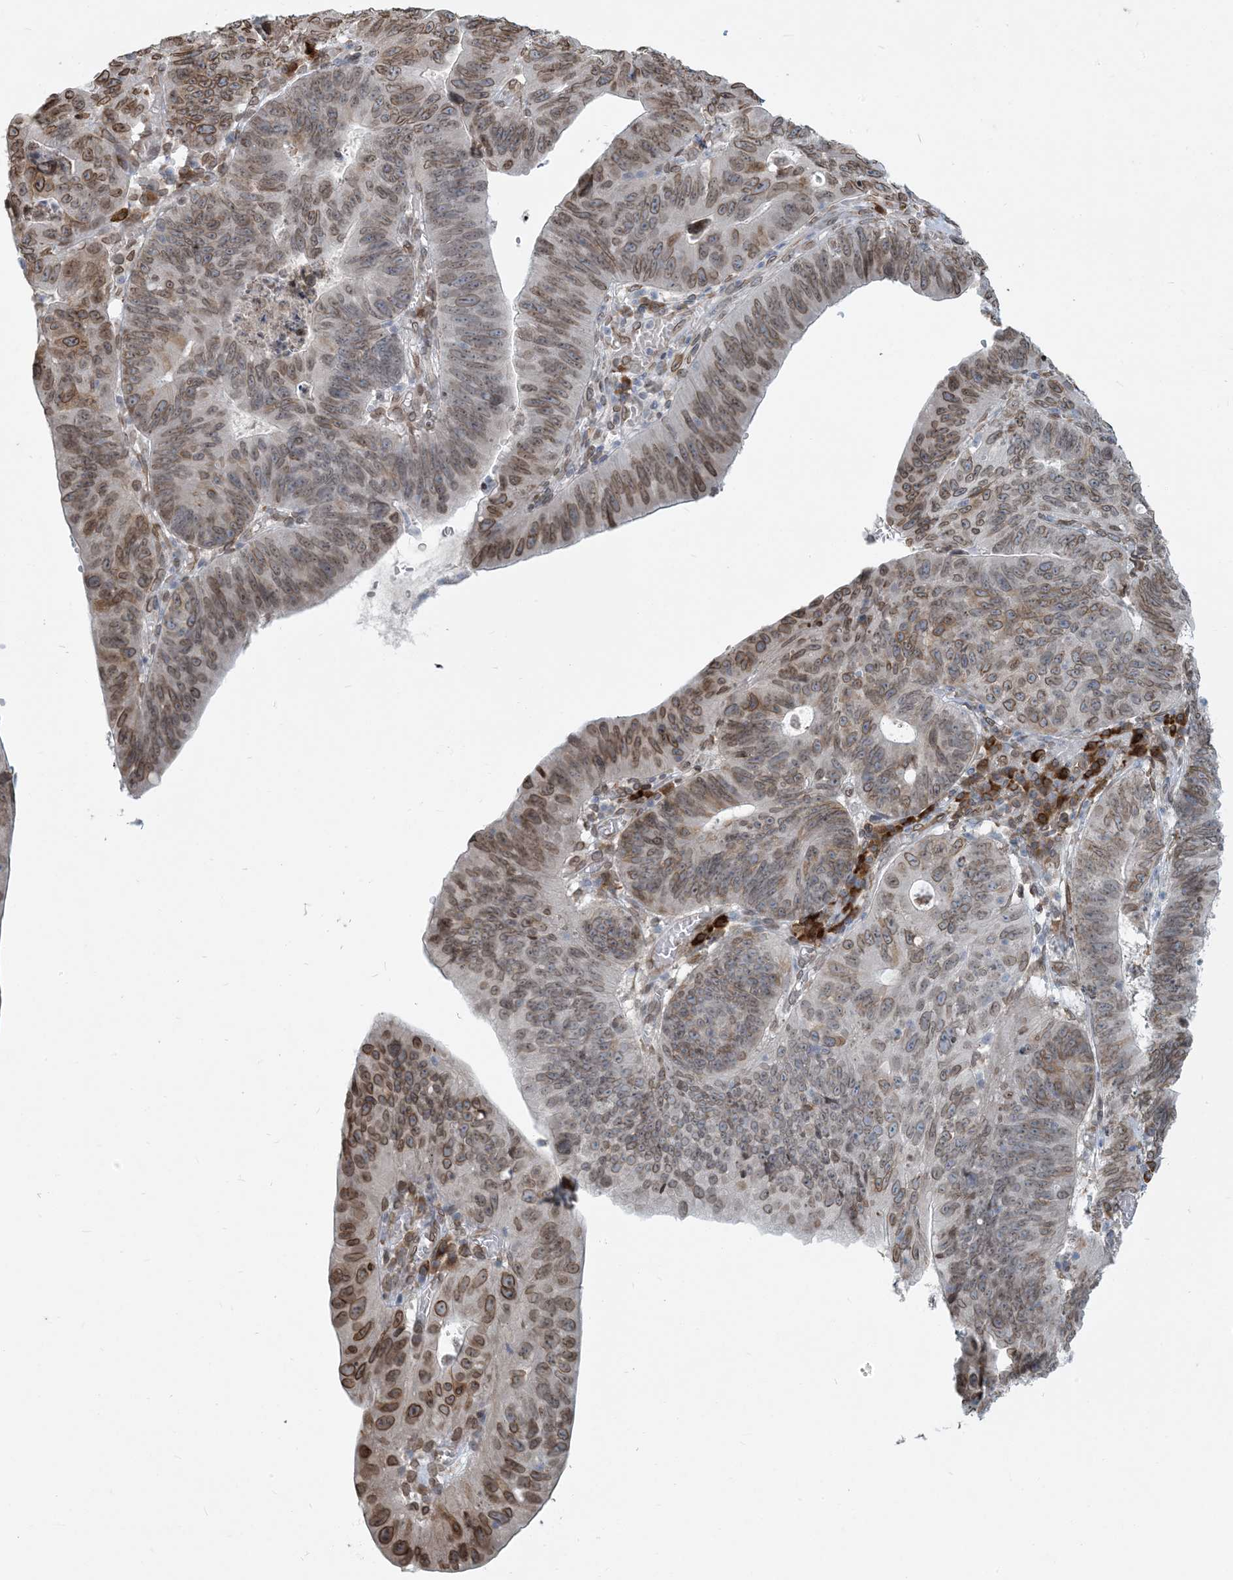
{"staining": {"intensity": "moderate", "quantity": "25%-75%", "location": "cytoplasmic/membranous,nuclear"}, "tissue": "stomach cancer", "cell_type": "Tumor cells", "image_type": "cancer", "snomed": [{"axis": "morphology", "description": "Adenocarcinoma, NOS"}, {"axis": "topography", "description": "Stomach"}], "caption": "Protein staining shows moderate cytoplasmic/membranous and nuclear expression in about 25%-75% of tumor cells in adenocarcinoma (stomach).", "gene": "WWP1", "patient": {"sex": "male", "age": 59}}